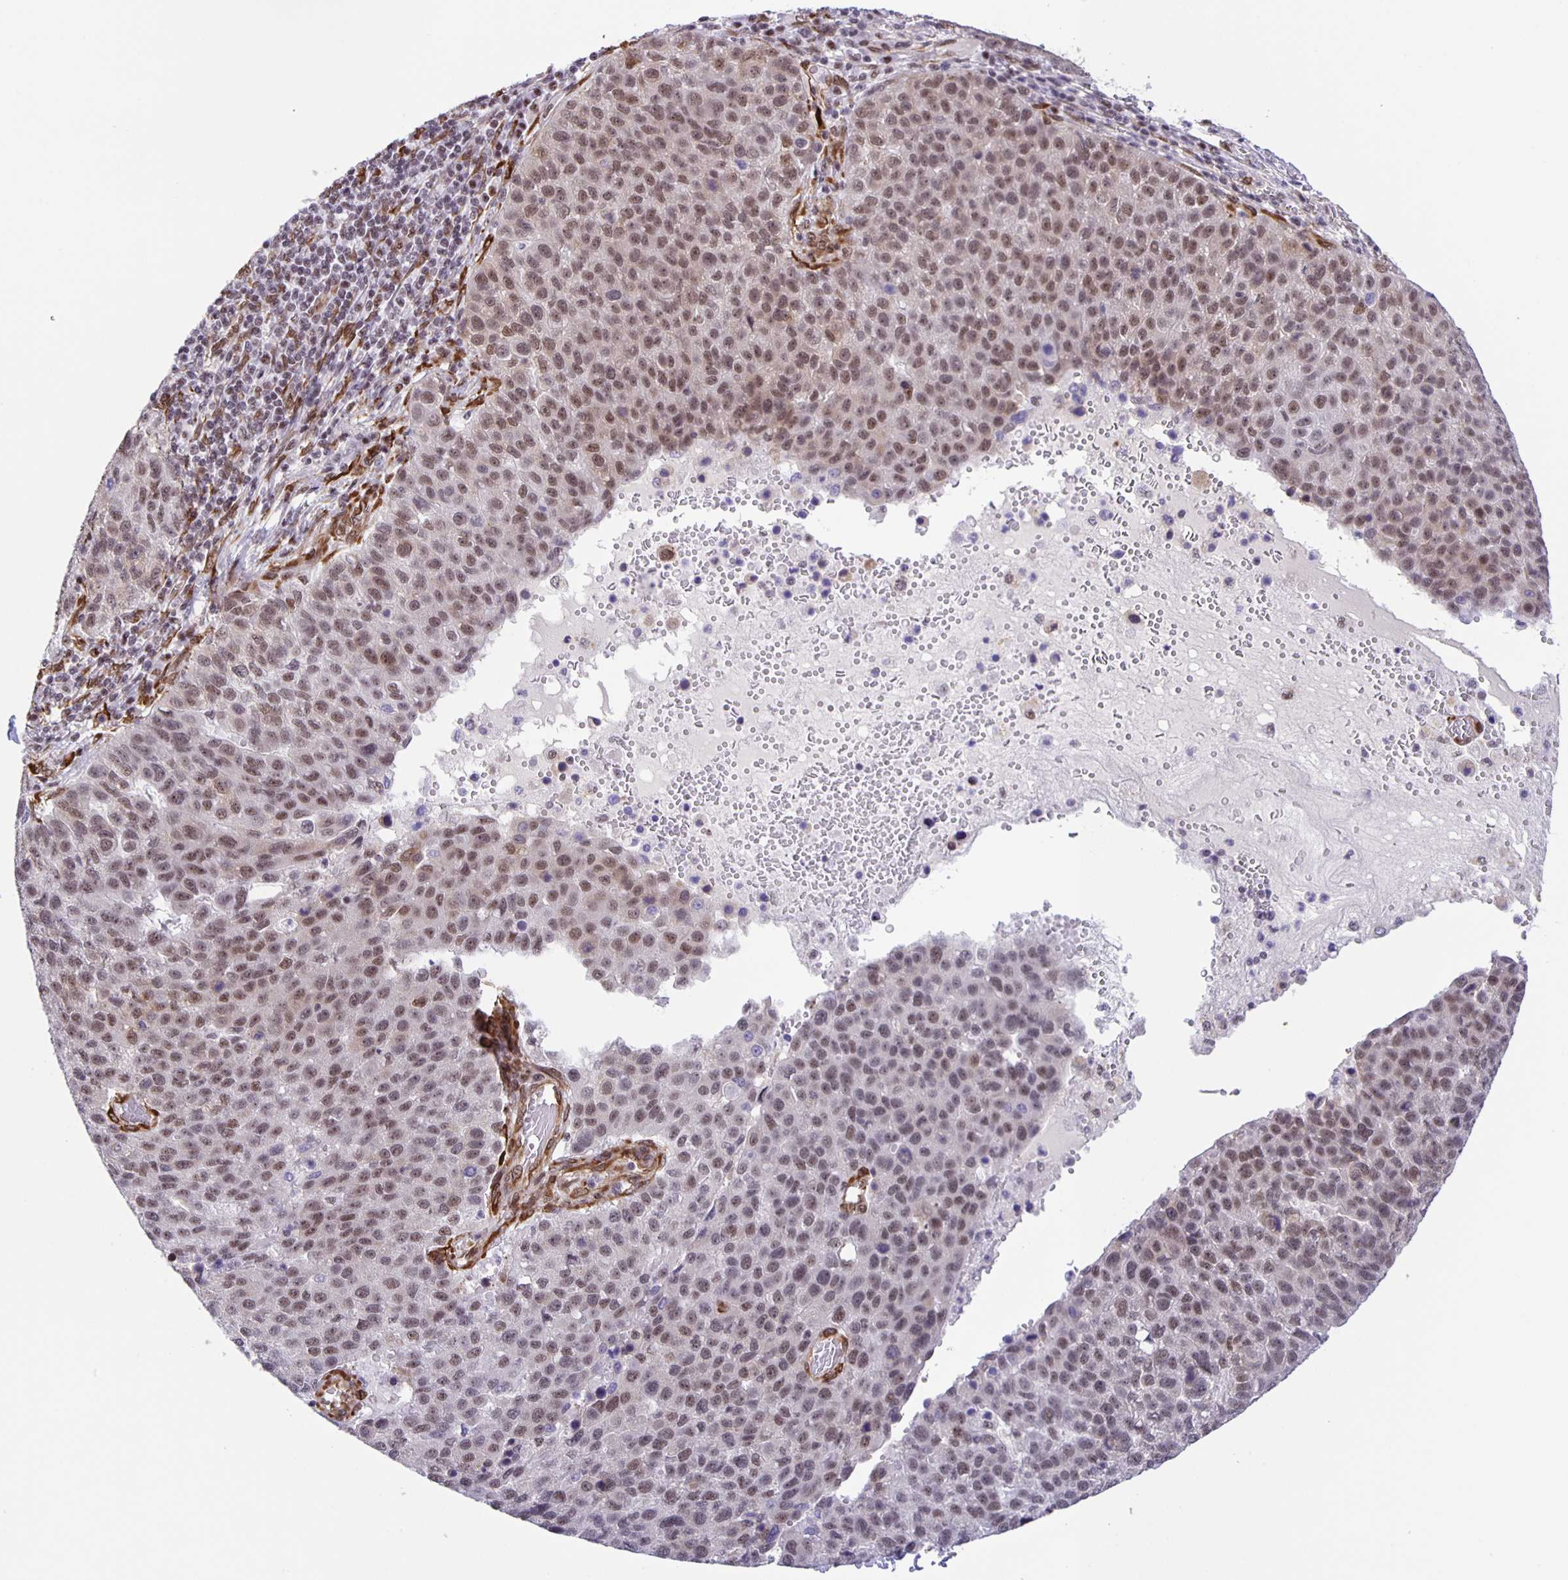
{"staining": {"intensity": "moderate", "quantity": ">75%", "location": "nuclear"}, "tissue": "pancreatic cancer", "cell_type": "Tumor cells", "image_type": "cancer", "snomed": [{"axis": "morphology", "description": "Adenocarcinoma, NOS"}, {"axis": "topography", "description": "Pancreas"}], "caption": "Pancreatic cancer (adenocarcinoma) stained with a brown dye demonstrates moderate nuclear positive staining in approximately >75% of tumor cells.", "gene": "ZRANB2", "patient": {"sex": "female", "age": 61}}